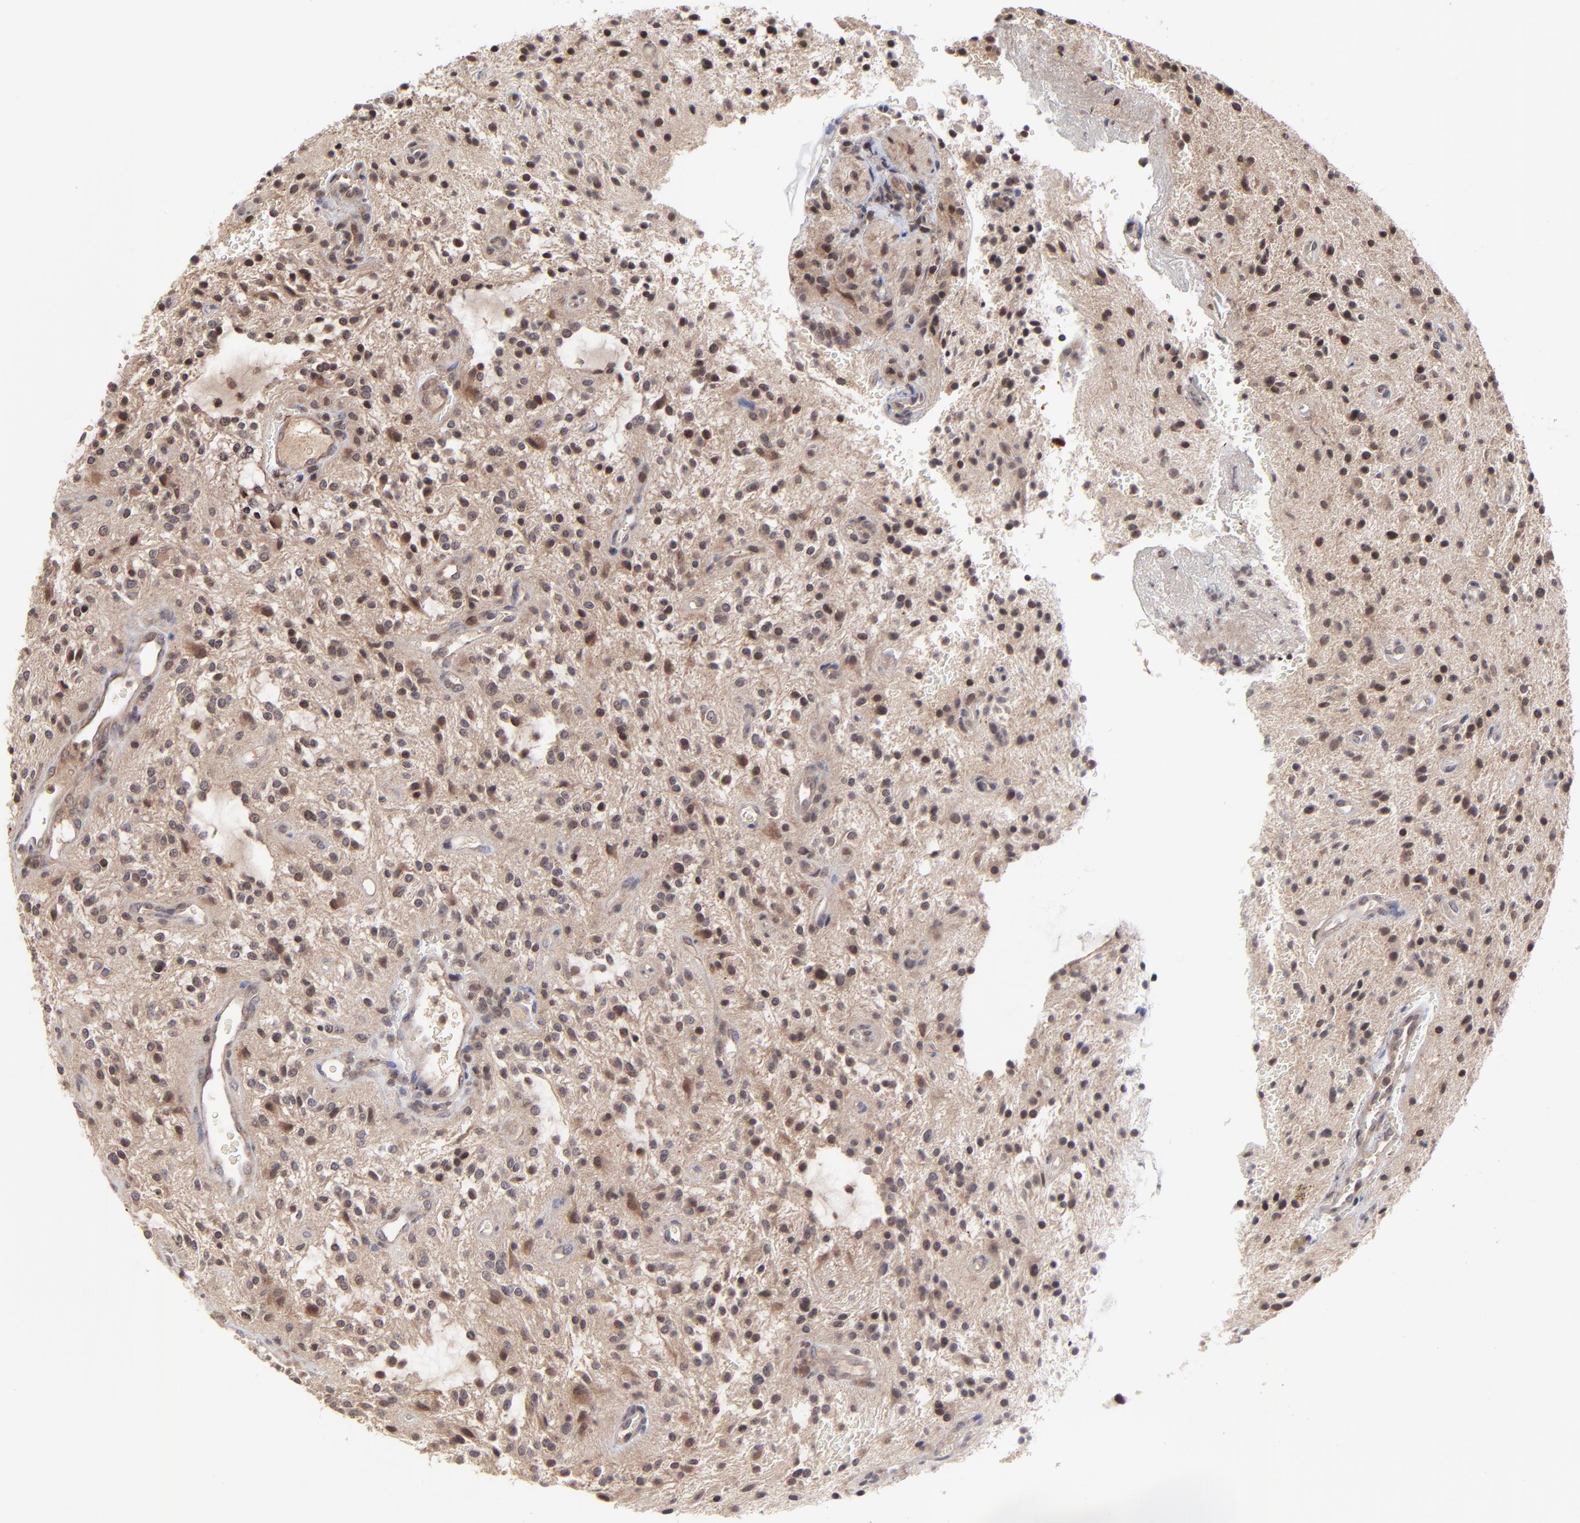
{"staining": {"intensity": "moderate", "quantity": ">75%", "location": "cytoplasmic/membranous"}, "tissue": "glioma", "cell_type": "Tumor cells", "image_type": "cancer", "snomed": [{"axis": "morphology", "description": "Glioma, malignant, NOS"}, {"axis": "topography", "description": "Cerebellum"}], "caption": "Moderate cytoplasmic/membranous staining for a protein is seen in about >75% of tumor cells of glioma using IHC.", "gene": "UBE2L6", "patient": {"sex": "female", "age": 10}}